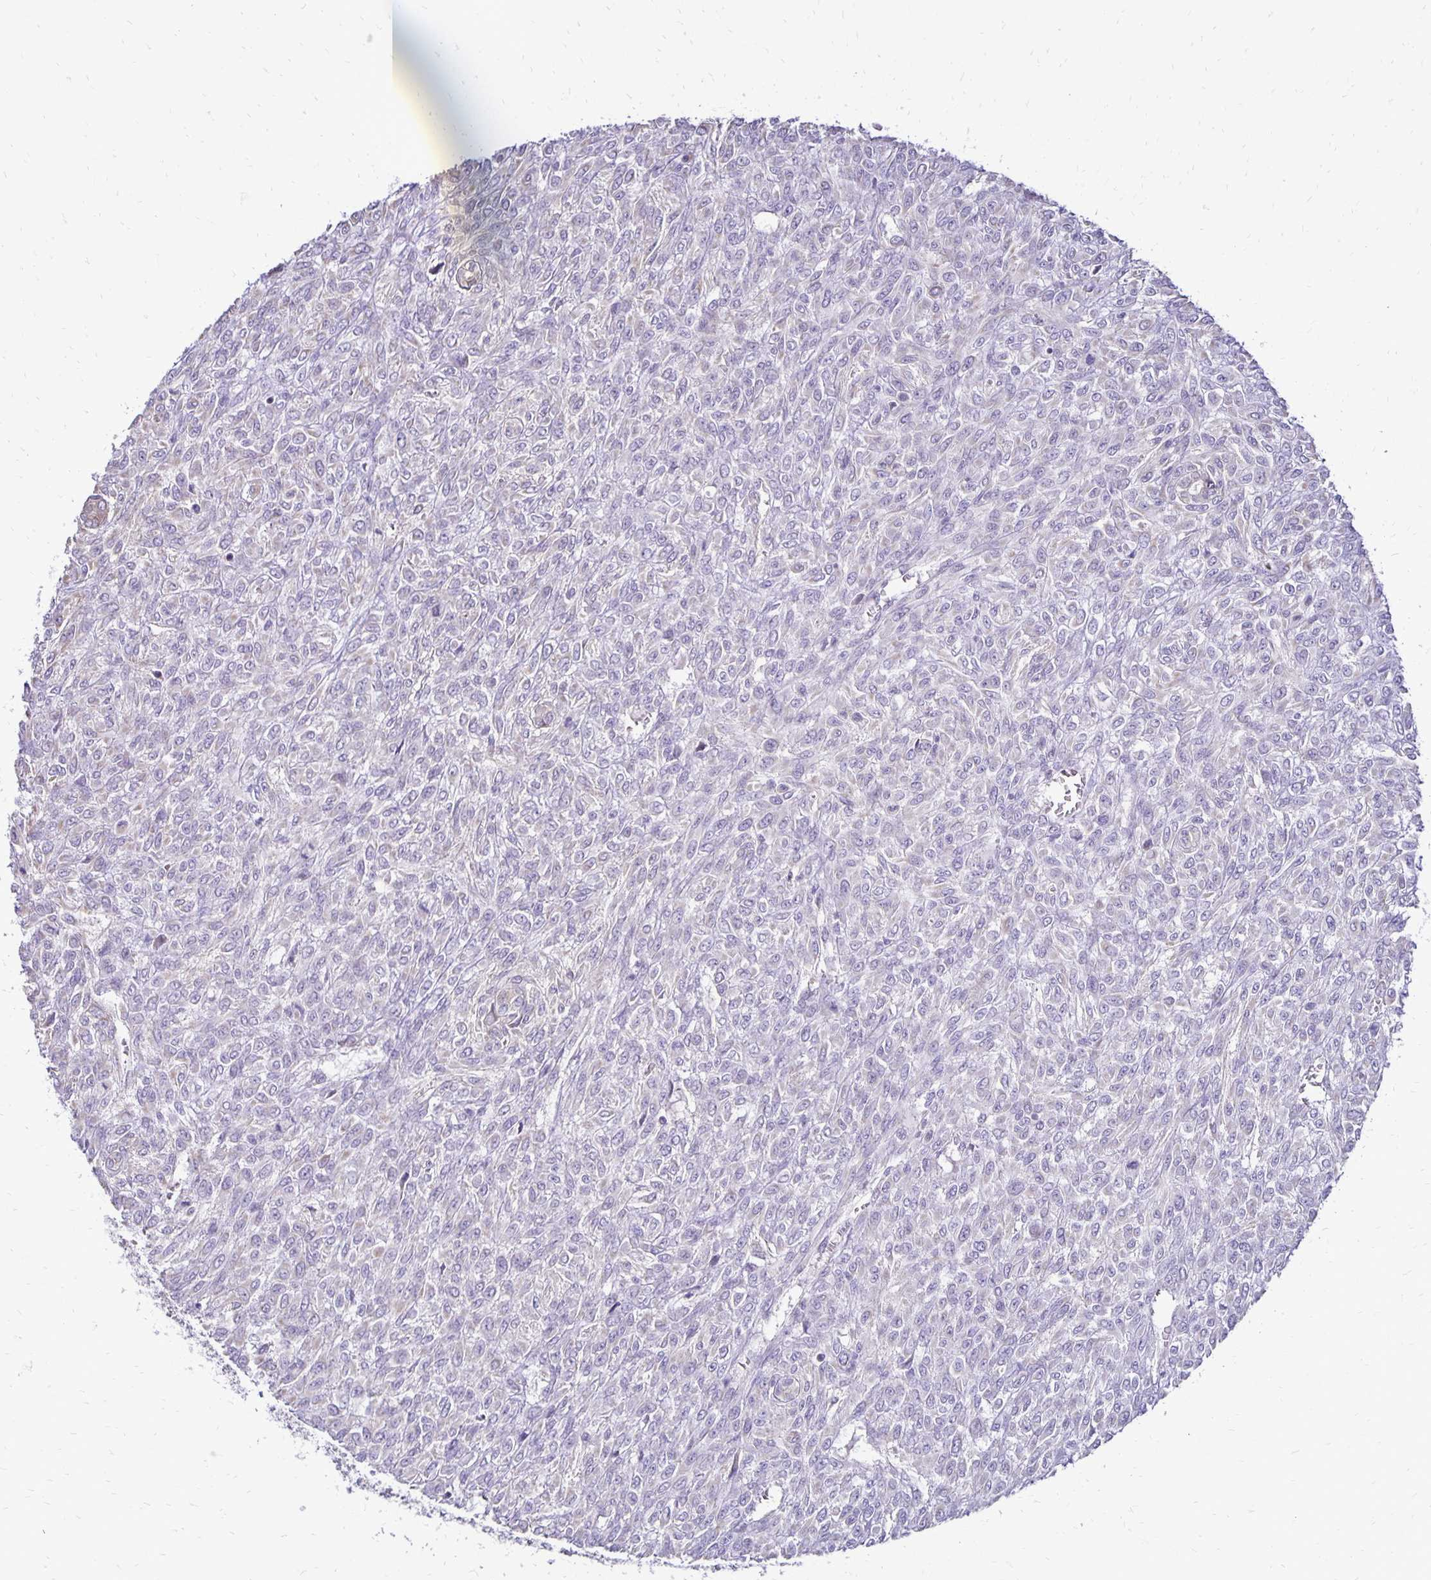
{"staining": {"intensity": "negative", "quantity": "none", "location": "none"}, "tissue": "renal cancer", "cell_type": "Tumor cells", "image_type": "cancer", "snomed": [{"axis": "morphology", "description": "Adenocarcinoma, NOS"}, {"axis": "topography", "description": "Kidney"}], "caption": "The photomicrograph reveals no significant expression in tumor cells of adenocarcinoma (renal).", "gene": "FN3K", "patient": {"sex": "male", "age": 58}}